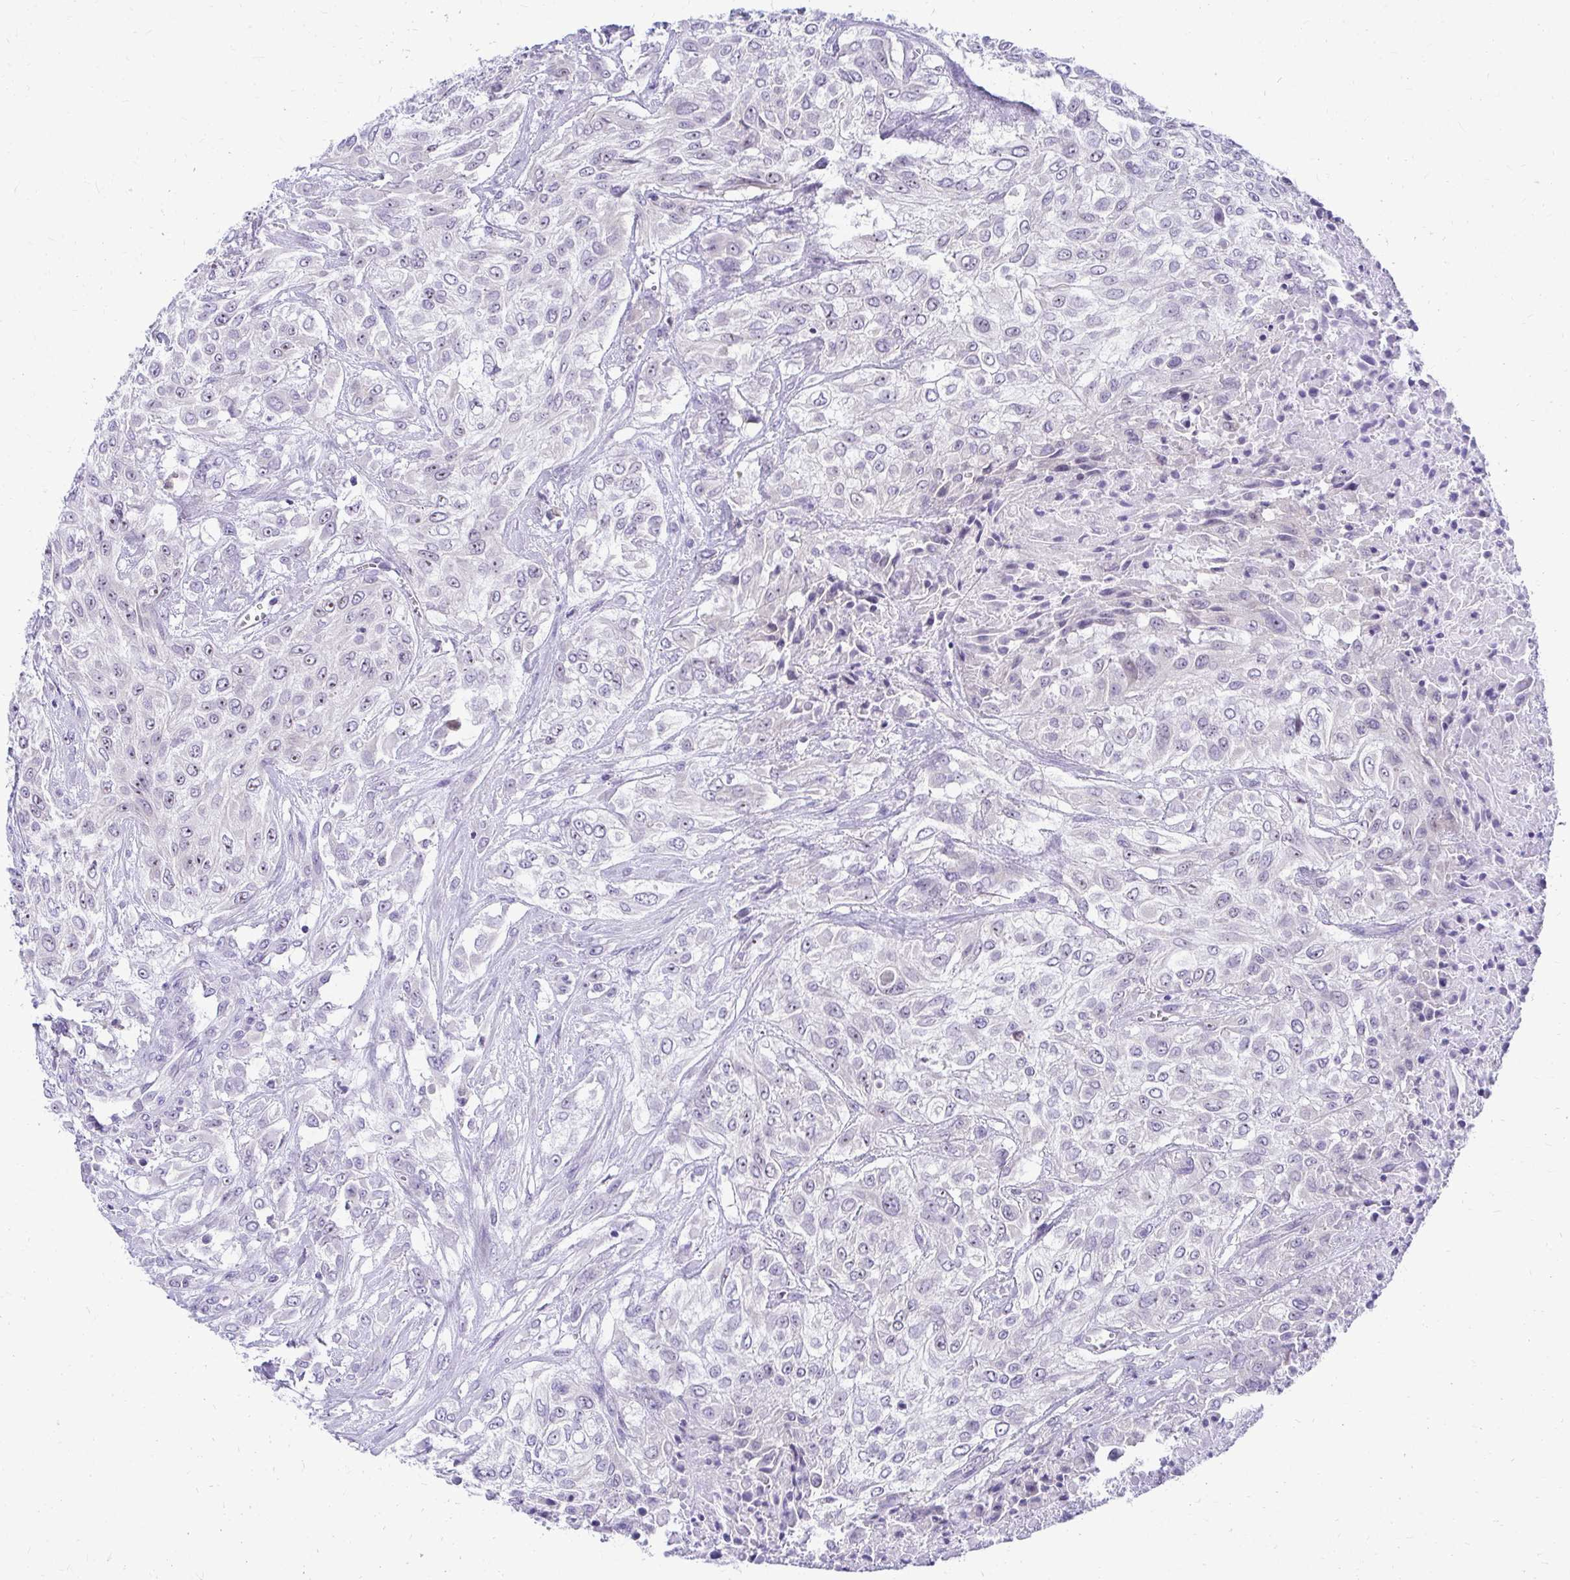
{"staining": {"intensity": "negative", "quantity": "none", "location": "none"}, "tissue": "urothelial cancer", "cell_type": "Tumor cells", "image_type": "cancer", "snomed": [{"axis": "morphology", "description": "Urothelial carcinoma, High grade"}, {"axis": "topography", "description": "Urinary bladder"}], "caption": "Immunohistochemical staining of human urothelial carcinoma (high-grade) shows no significant staining in tumor cells.", "gene": "NIFK", "patient": {"sex": "male", "age": 57}}